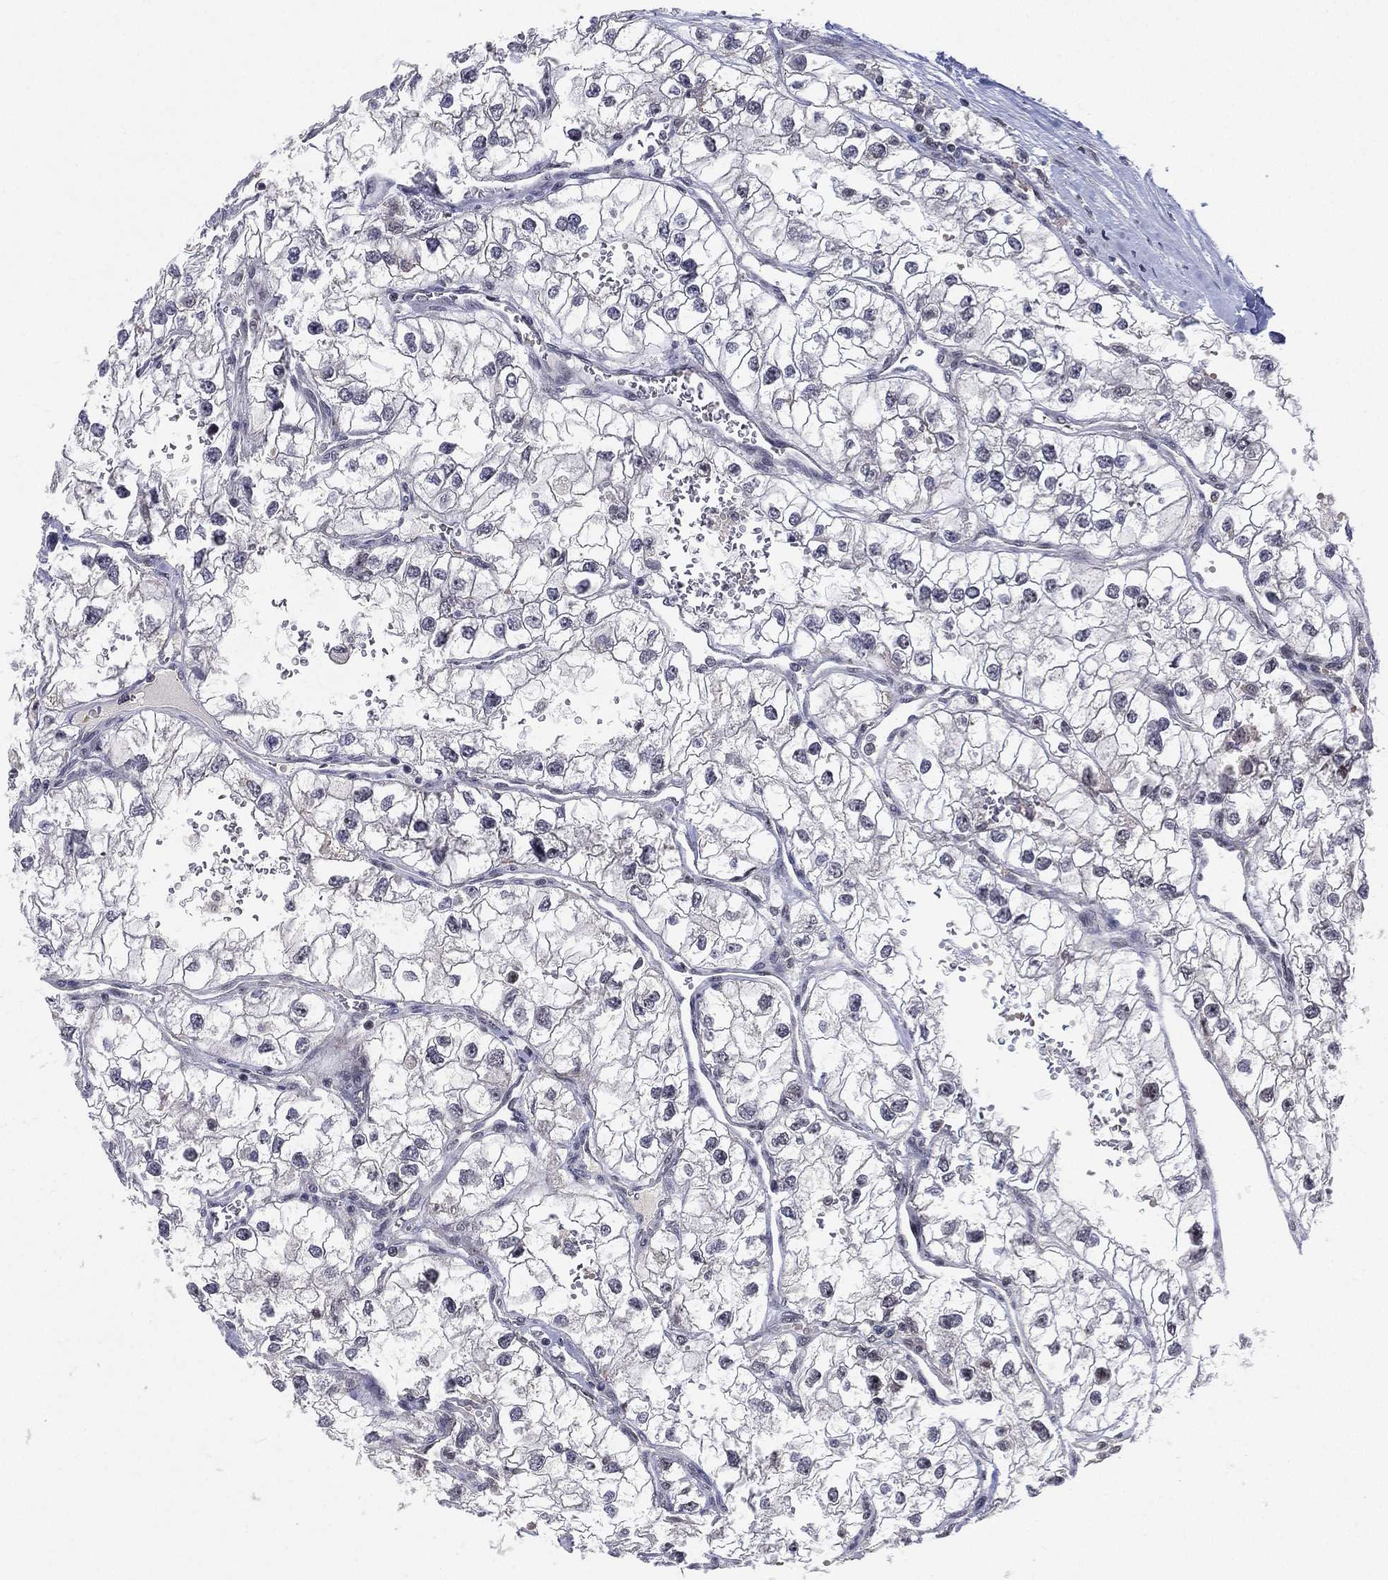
{"staining": {"intensity": "weak", "quantity": "25%-75%", "location": "nuclear"}, "tissue": "renal cancer", "cell_type": "Tumor cells", "image_type": "cancer", "snomed": [{"axis": "morphology", "description": "Adenocarcinoma, NOS"}, {"axis": "topography", "description": "Kidney"}], "caption": "Immunohistochemical staining of human renal cancer (adenocarcinoma) reveals low levels of weak nuclear protein expression in about 25%-75% of tumor cells. (Stains: DAB (3,3'-diaminobenzidine) in brown, nuclei in blue, Microscopy: brightfield microscopy at high magnification).", "gene": "DGCR8", "patient": {"sex": "male", "age": 59}}